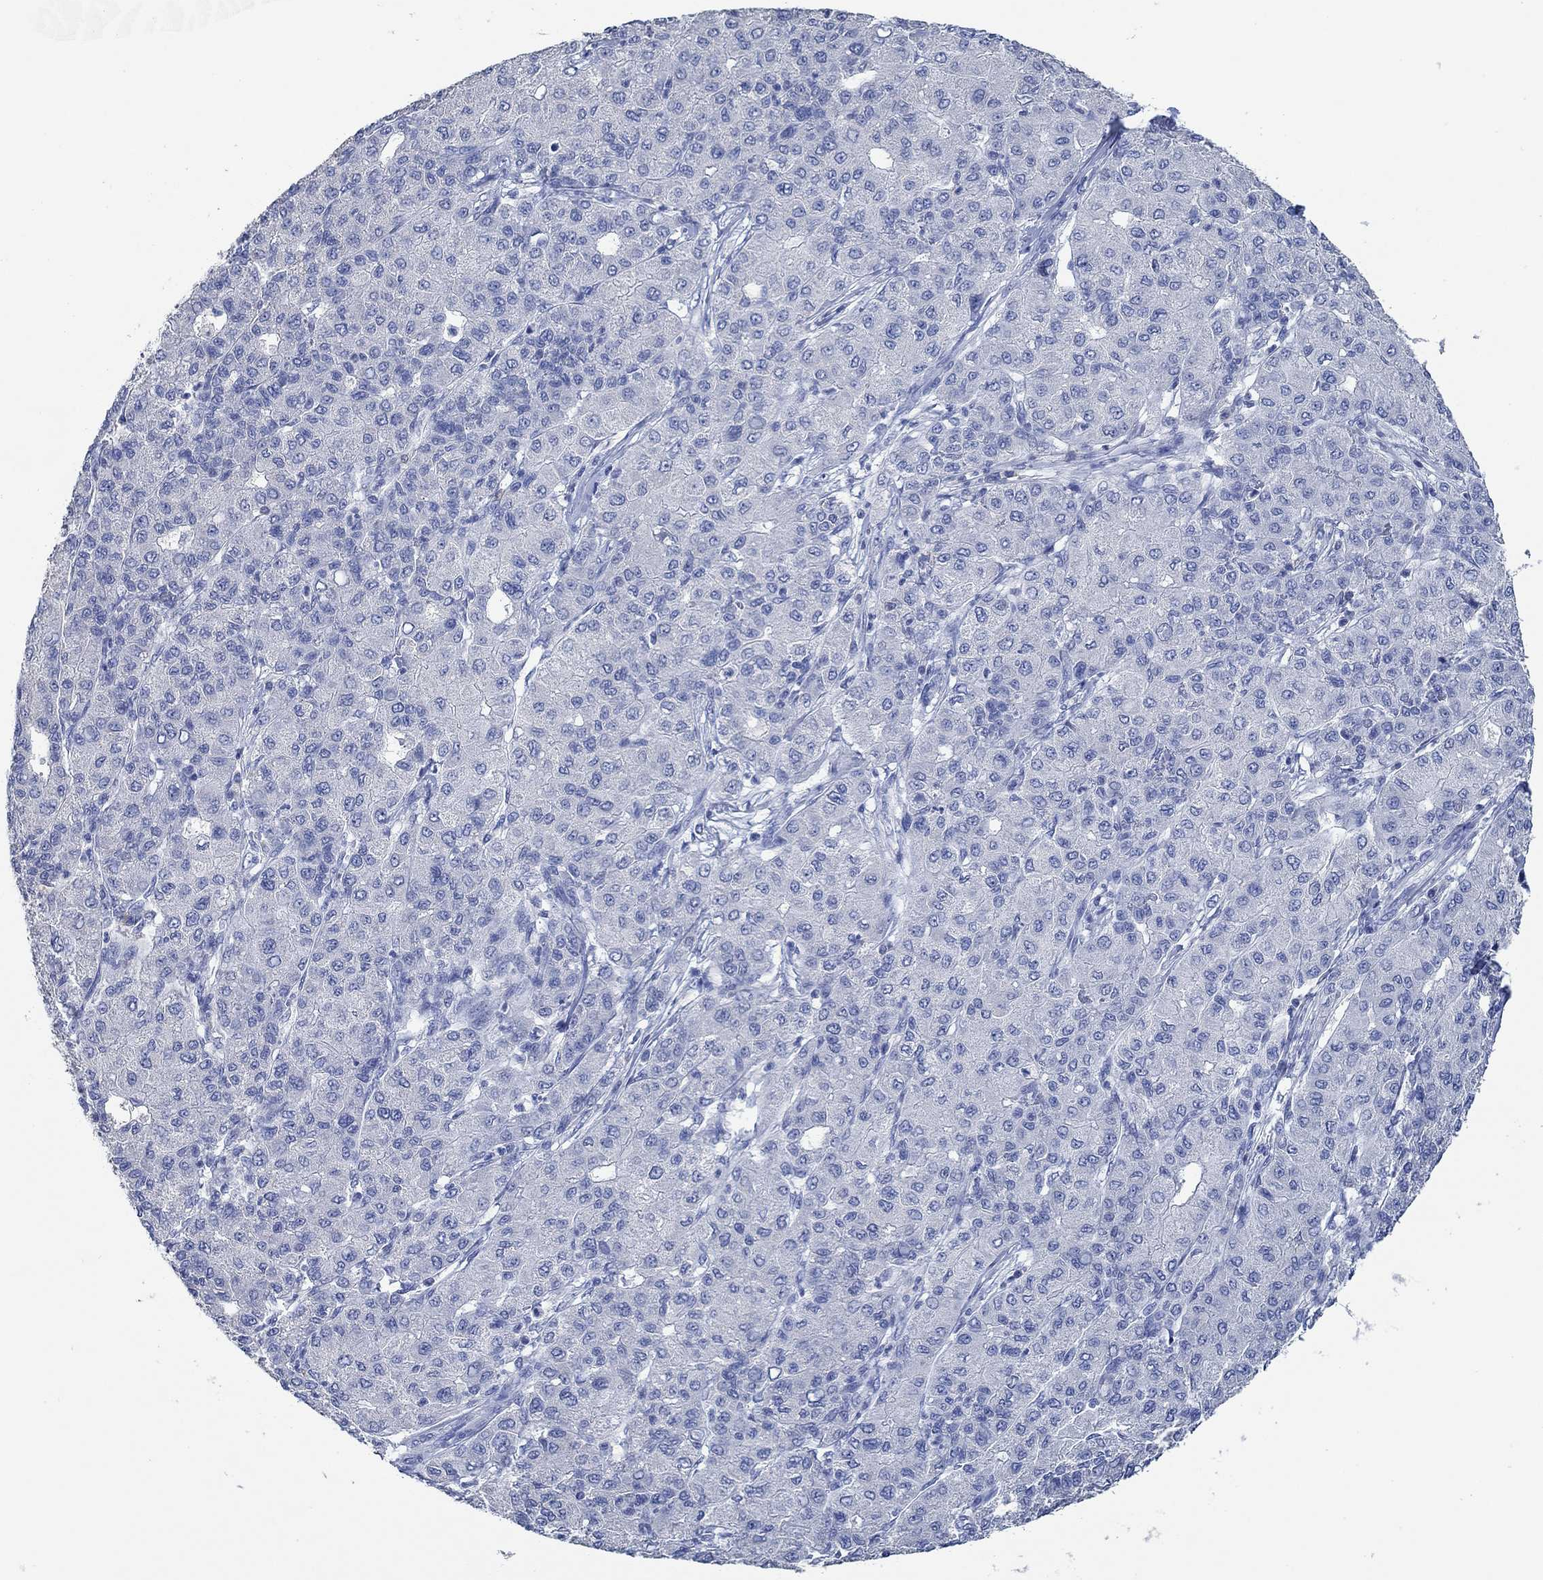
{"staining": {"intensity": "negative", "quantity": "none", "location": "none"}, "tissue": "liver cancer", "cell_type": "Tumor cells", "image_type": "cancer", "snomed": [{"axis": "morphology", "description": "Carcinoma, Hepatocellular, NOS"}, {"axis": "topography", "description": "Liver"}], "caption": "Micrograph shows no significant protein staining in tumor cells of liver hepatocellular carcinoma. The staining was performed using DAB to visualize the protein expression in brown, while the nuclei were stained in blue with hematoxylin (Magnification: 20x).", "gene": "PPP1R17", "patient": {"sex": "male", "age": 65}}